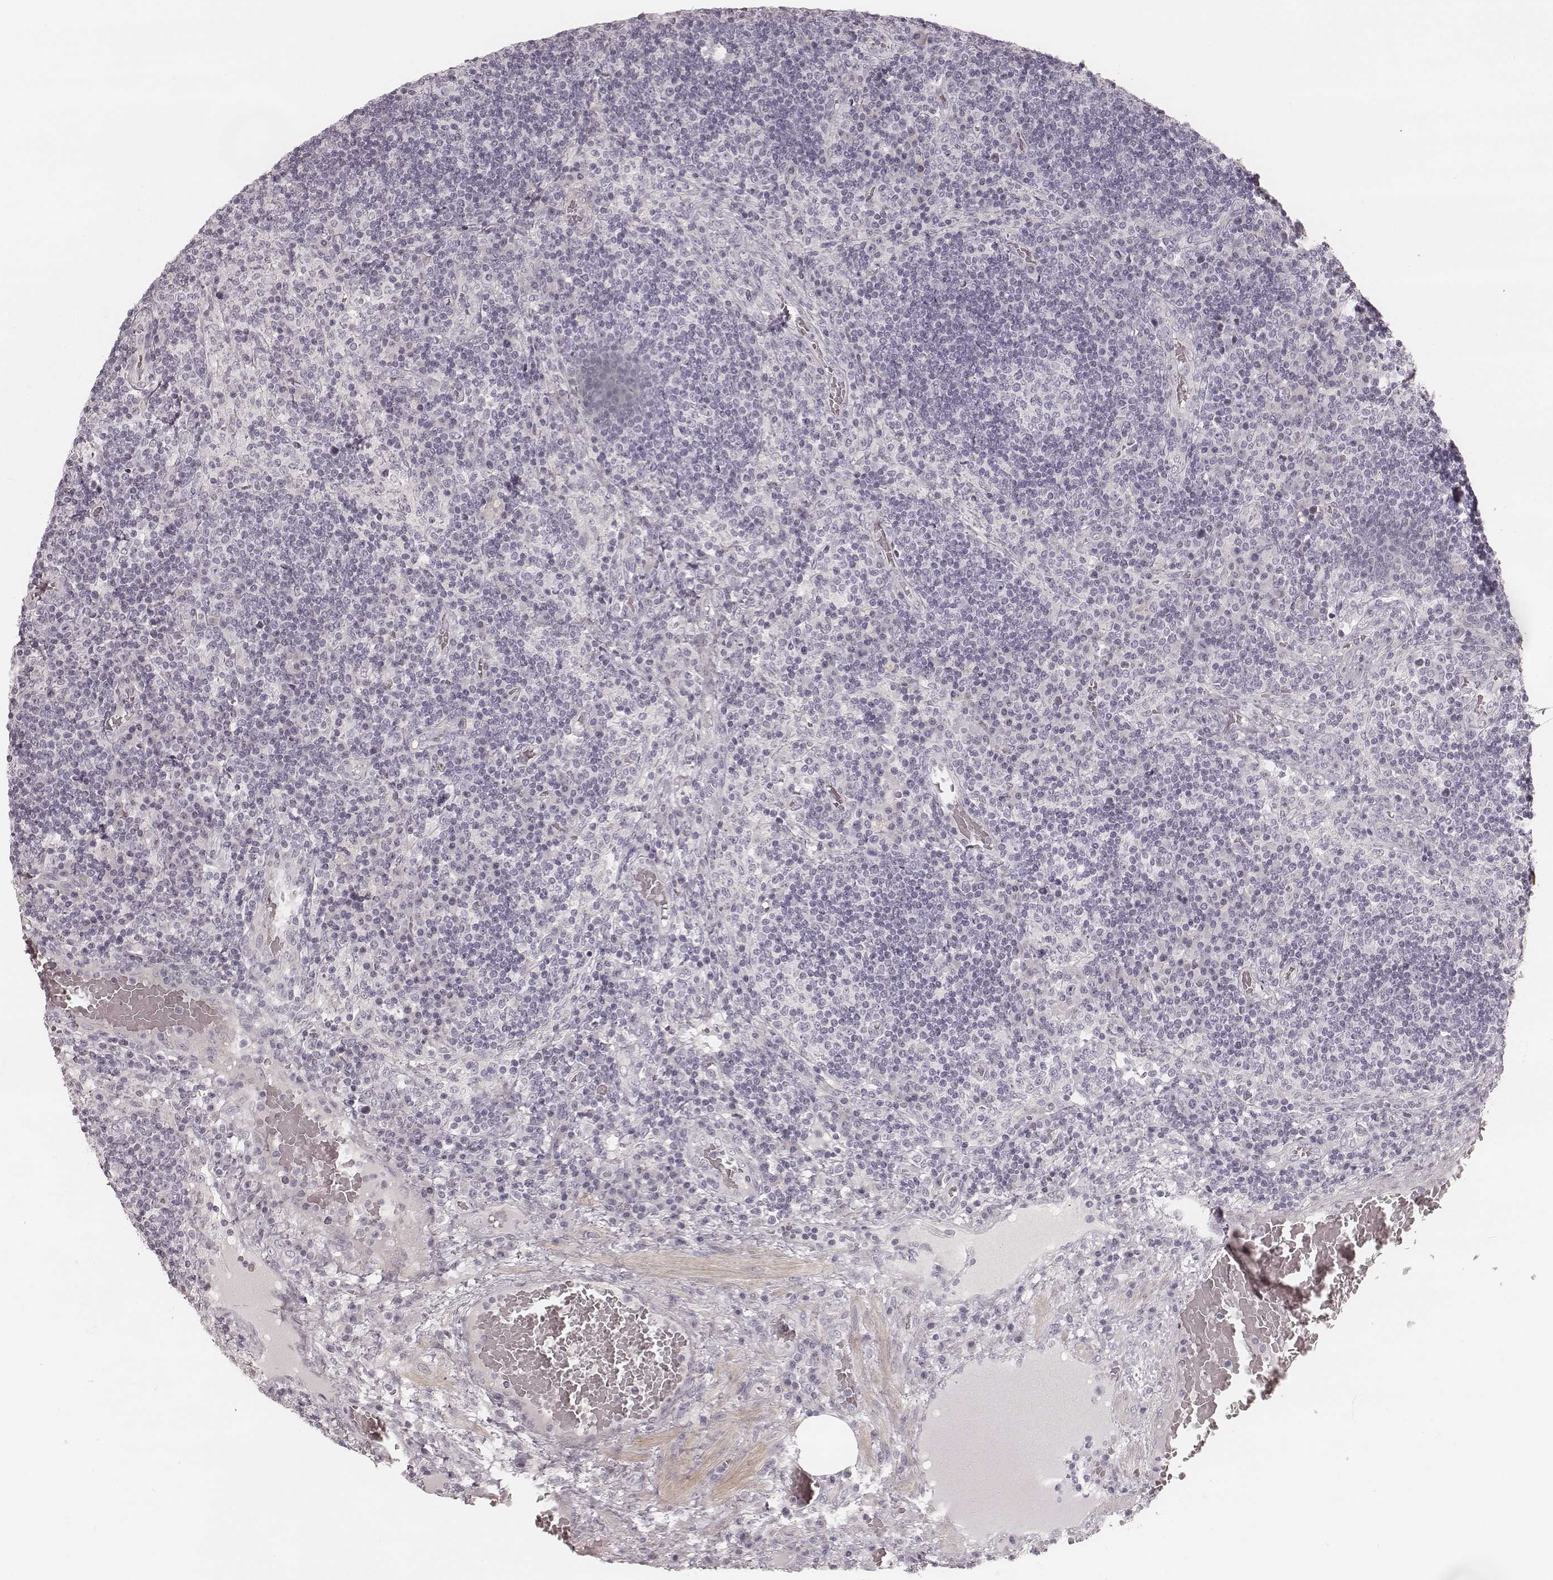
{"staining": {"intensity": "negative", "quantity": "none", "location": "none"}, "tissue": "lymph node", "cell_type": "Germinal center cells", "image_type": "normal", "snomed": [{"axis": "morphology", "description": "Normal tissue, NOS"}, {"axis": "topography", "description": "Lymph node"}], "caption": "This photomicrograph is of benign lymph node stained with IHC to label a protein in brown with the nuclei are counter-stained blue. There is no positivity in germinal center cells. (DAB immunohistochemistry (IHC), high magnification).", "gene": "SPATA24", "patient": {"sex": "male", "age": 63}}